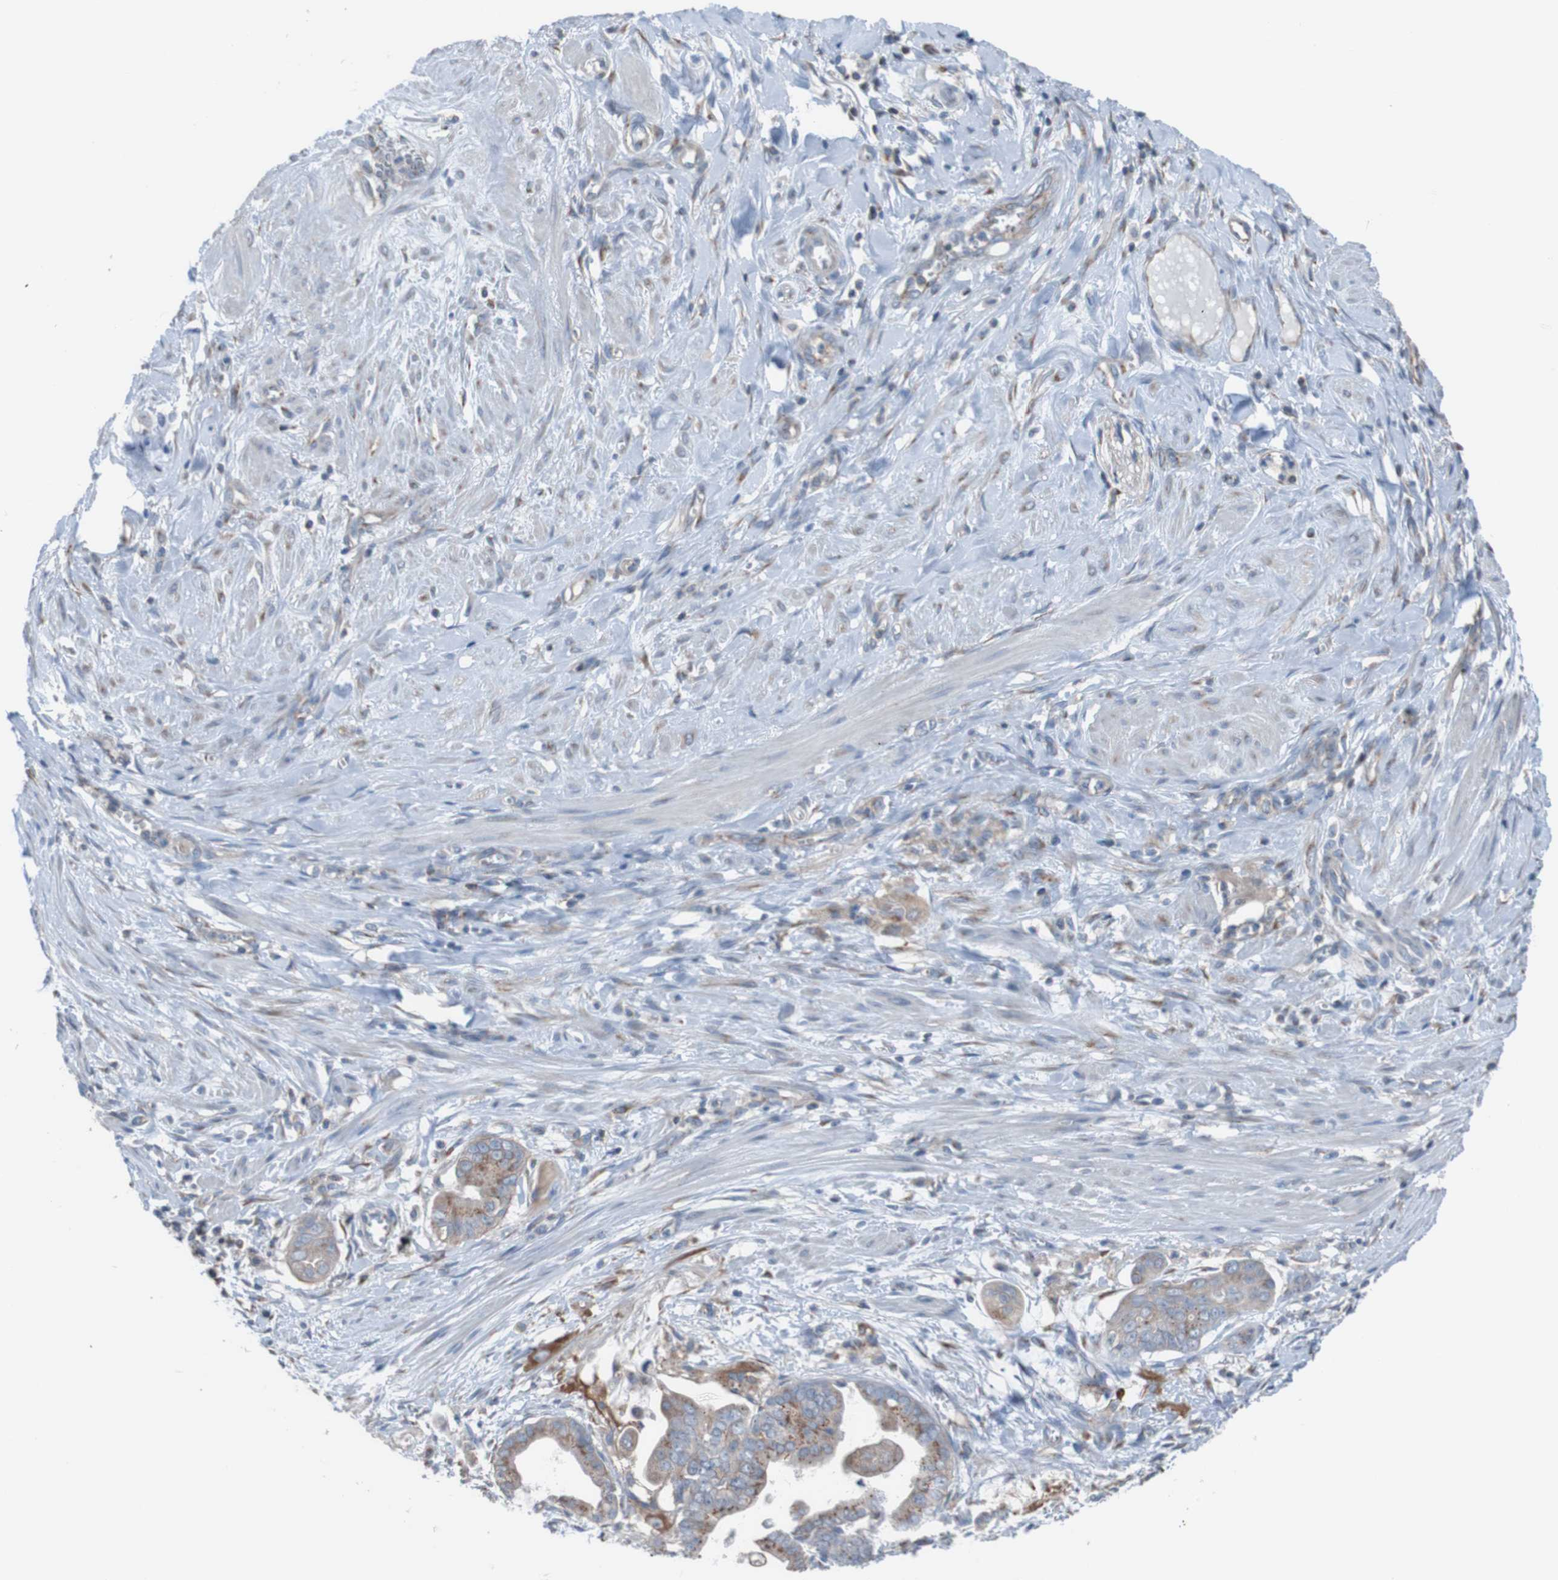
{"staining": {"intensity": "moderate", "quantity": ">75%", "location": "cytoplasmic/membranous"}, "tissue": "pancreatic cancer", "cell_type": "Tumor cells", "image_type": "cancer", "snomed": [{"axis": "morphology", "description": "Adenocarcinoma, NOS"}, {"axis": "topography", "description": "Pancreas"}], "caption": "Brown immunohistochemical staining in pancreatic adenocarcinoma exhibits moderate cytoplasmic/membranous expression in about >75% of tumor cells. (DAB = brown stain, brightfield microscopy at high magnification).", "gene": "MINAR1", "patient": {"sex": "female", "age": 75}}